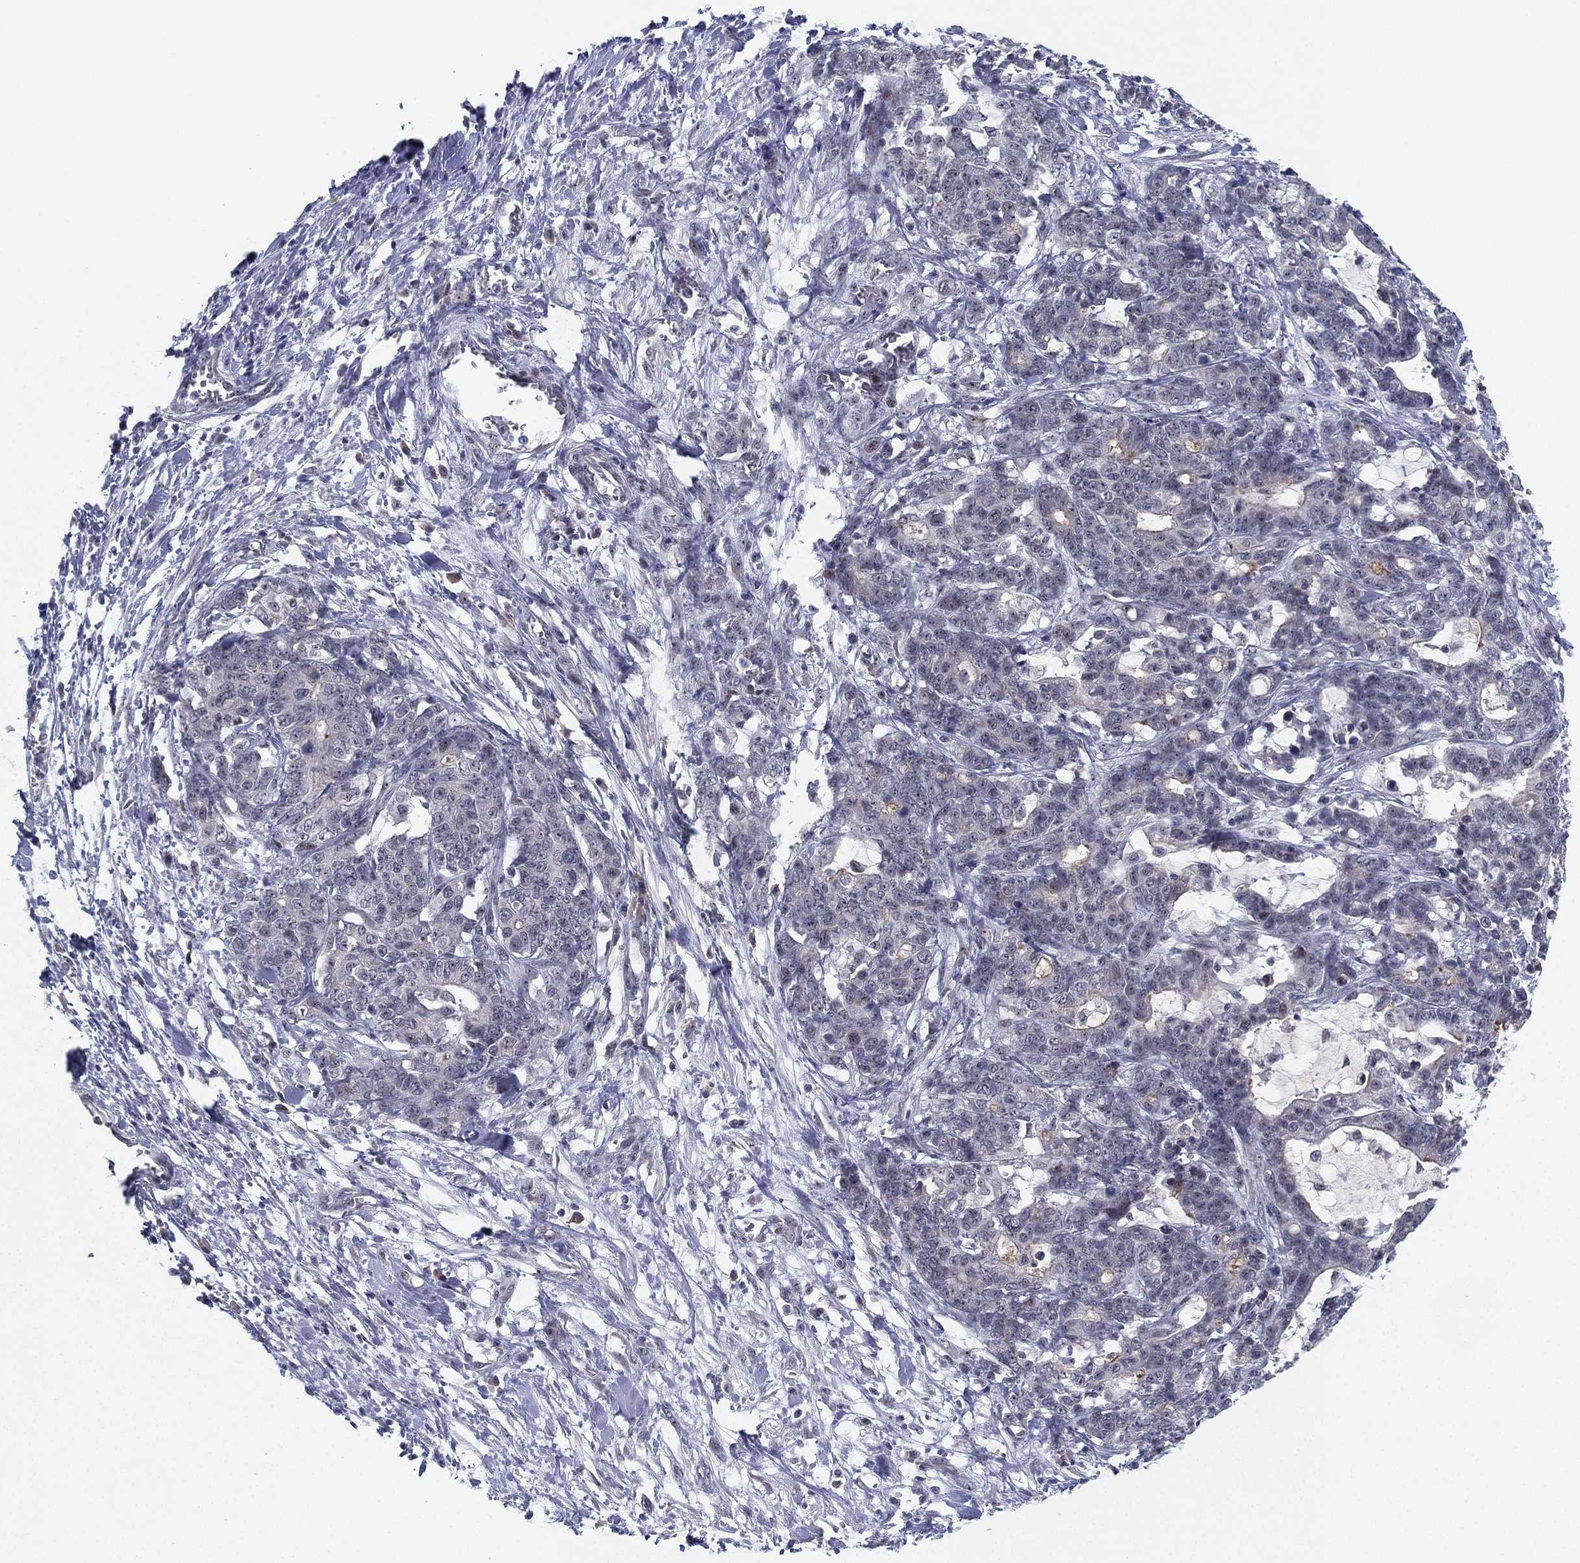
{"staining": {"intensity": "negative", "quantity": "none", "location": "none"}, "tissue": "stomach cancer", "cell_type": "Tumor cells", "image_type": "cancer", "snomed": [{"axis": "morphology", "description": "Normal tissue, NOS"}, {"axis": "morphology", "description": "Adenocarcinoma, NOS"}, {"axis": "topography", "description": "Stomach"}], "caption": "High magnification brightfield microscopy of stomach cancer stained with DAB (brown) and counterstained with hematoxylin (blue): tumor cells show no significant positivity. The staining was performed using DAB (3,3'-diaminobenzidine) to visualize the protein expression in brown, while the nuclei were stained in blue with hematoxylin (Magnification: 20x).", "gene": "MS4A8", "patient": {"sex": "female", "age": 64}}